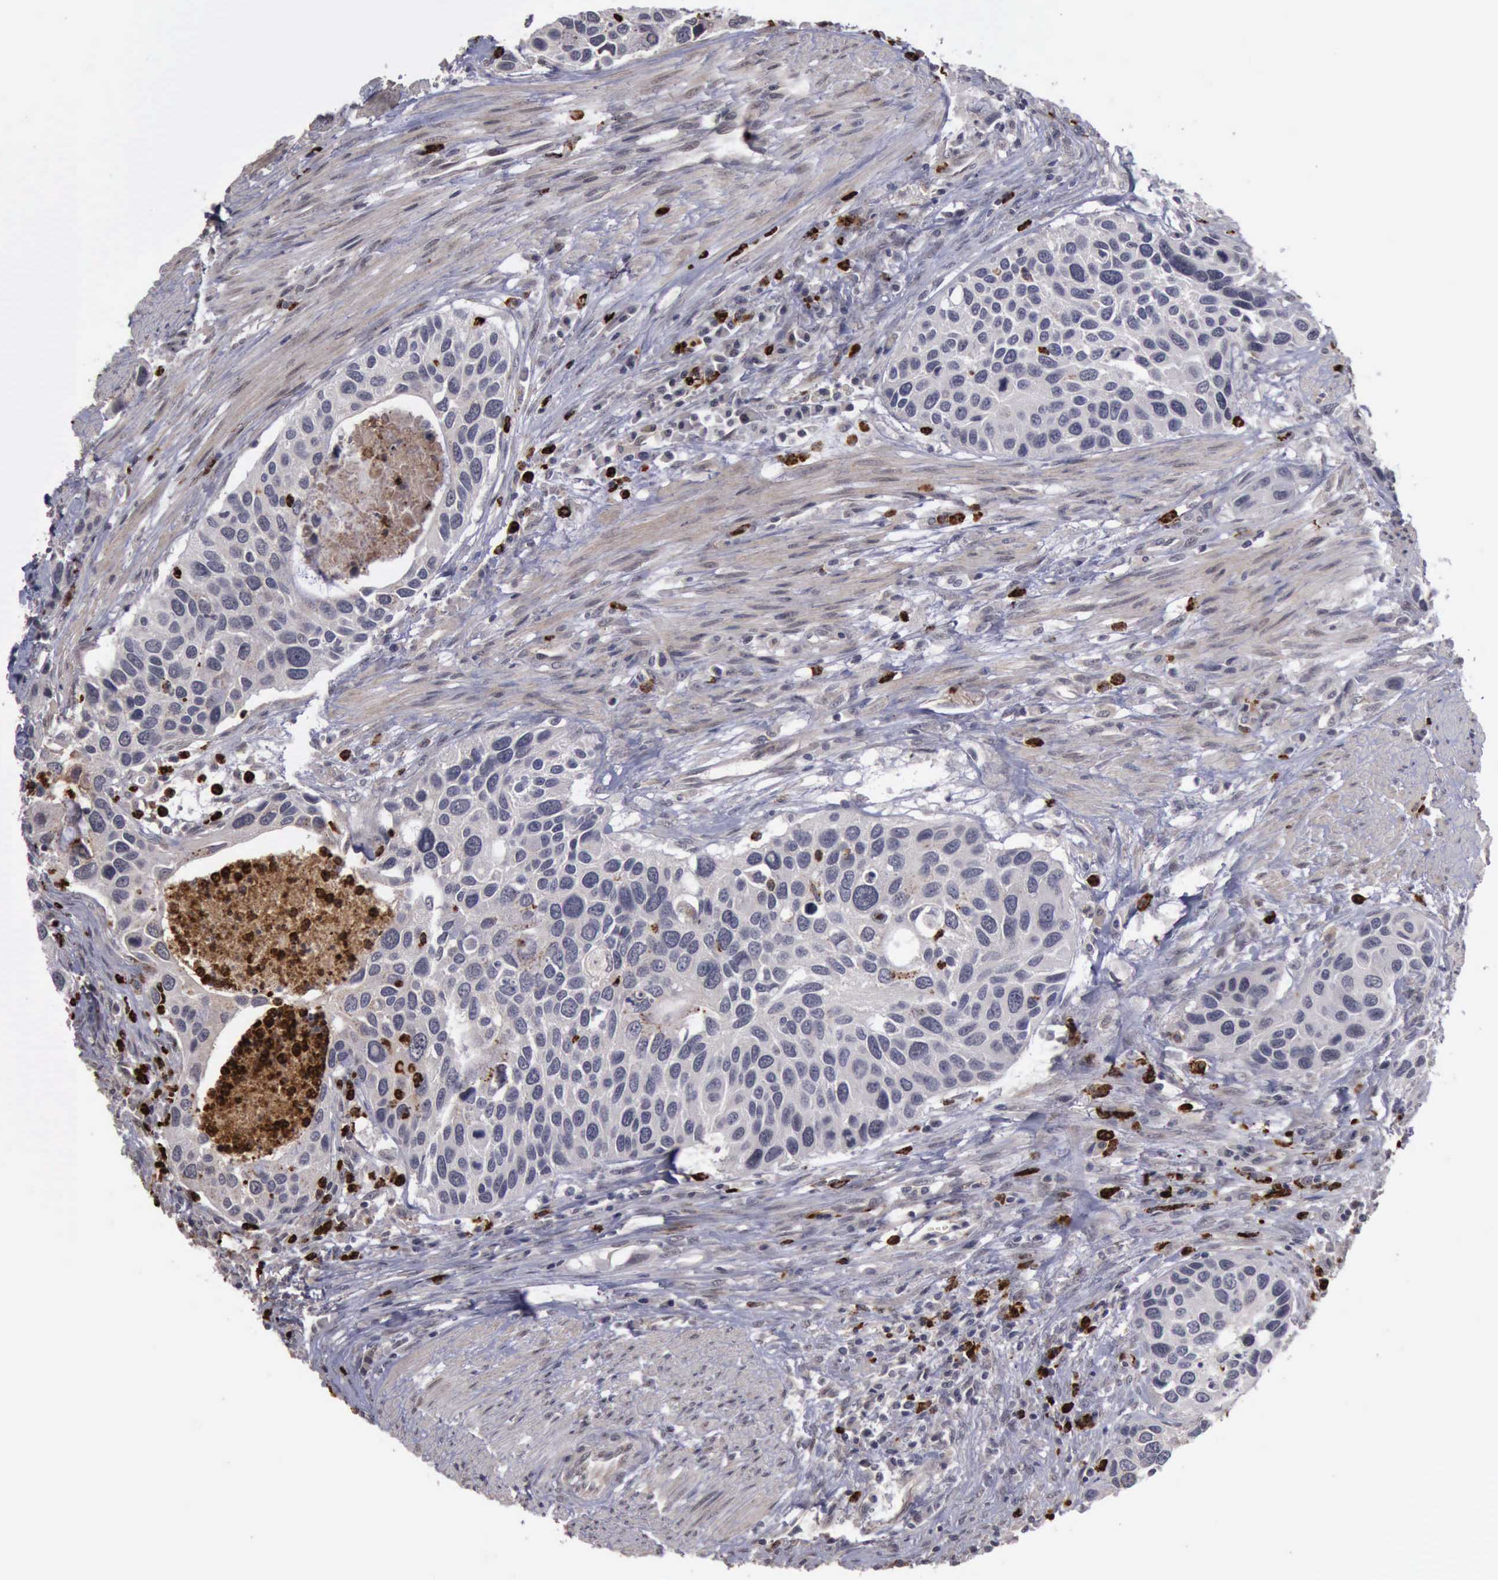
{"staining": {"intensity": "negative", "quantity": "none", "location": "none"}, "tissue": "urothelial cancer", "cell_type": "Tumor cells", "image_type": "cancer", "snomed": [{"axis": "morphology", "description": "Urothelial carcinoma, High grade"}, {"axis": "topography", "description": "Urinary bladder"}], "caption": "This micrograph is of urothelial carcinoma (high-grade) stained with immunohistochemistry to label a protein in brown with the nuclei are counter-stained blue. There is no staining in tumor cells. Nuclei are stained in blue.", "gene": "MMP9", "patient": {"sex": "male", "age": 66}}